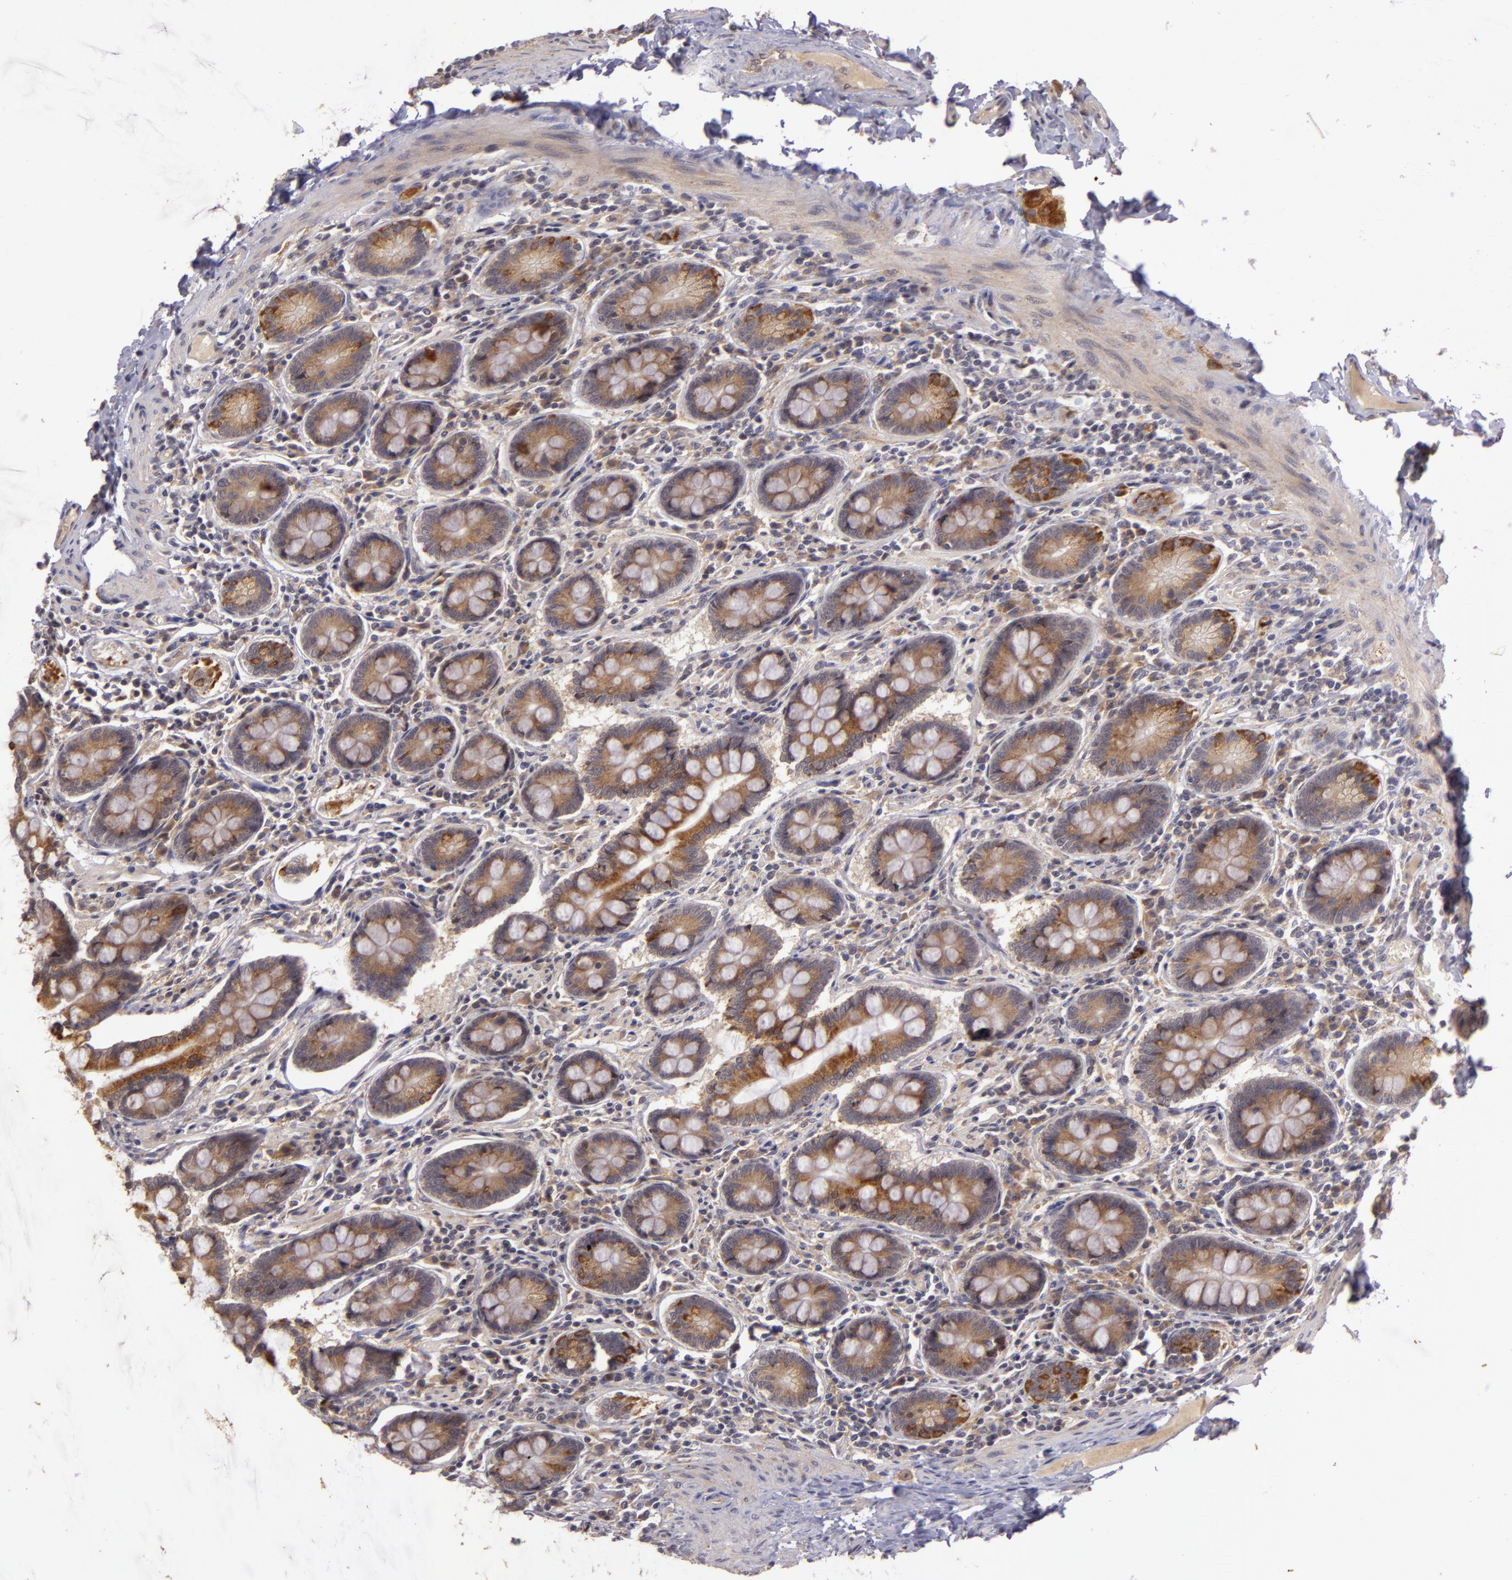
{"staining": {"intensity": "moderate", "quantity": ">75%", "location": "cytoplasmic/membranous"}, "tissue": "small intestine", "cell_type": "Glandular cells", "image_type": "normal", "snomed": [{"axis": "morphology", "description": "Normal tissue, NOS"}, {"axis": "topography", "description": "Small intestine"}], "caption": "The image displays immunohistochemical staining of normal small intestine. There is moderate cytoplasmic/membranous positivity is present in approximately >75% of glandular cells. (IHC, brightfield microscopy, high magnification).", "gene": "PPP1R3F", "patient": {"sex": "male", "age": 41}}